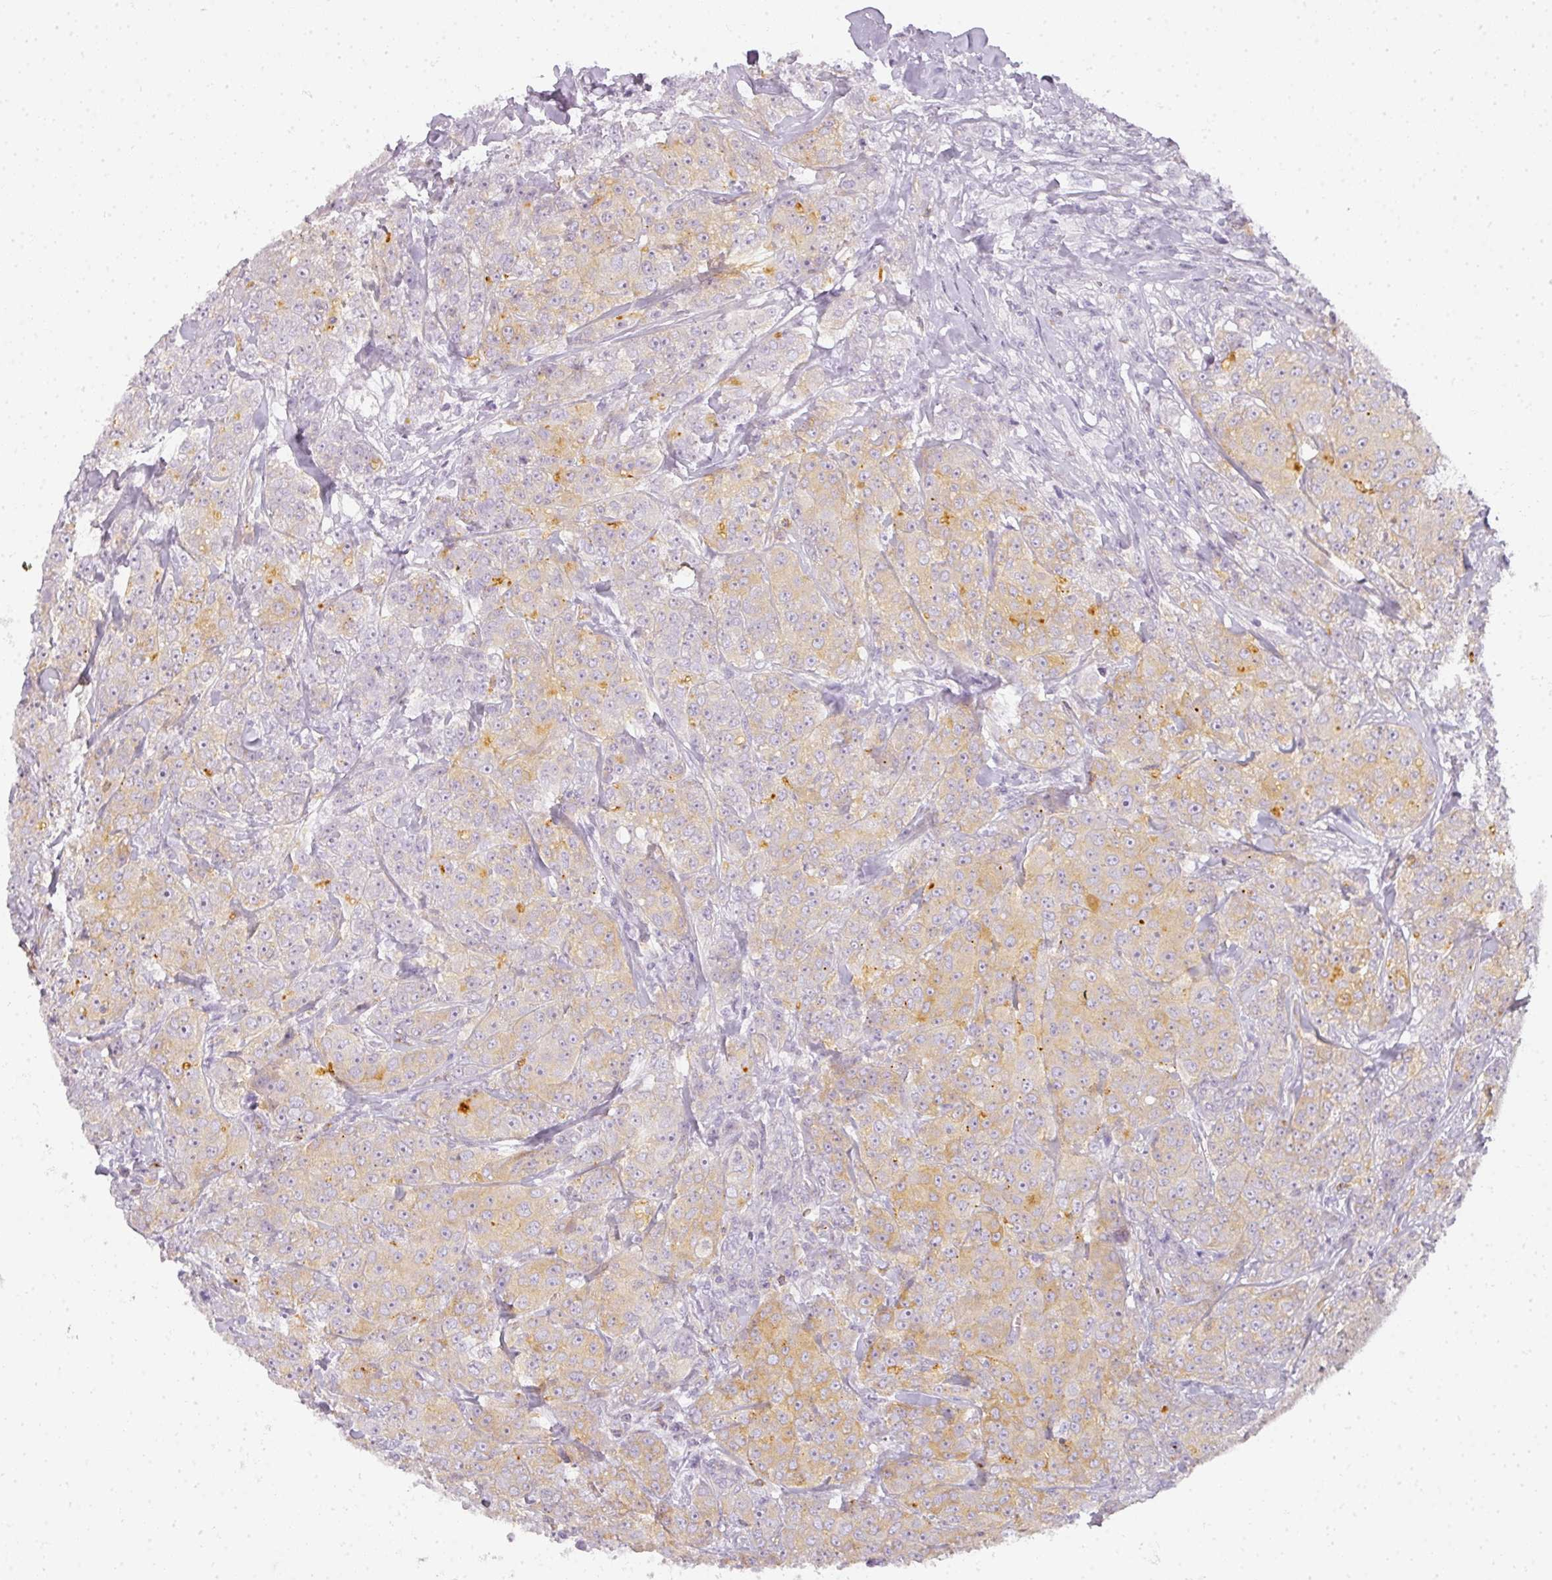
{"staining": {"intensity": "moderate", "quantity": "25%-75%", "location": "cytoplasmic/membranous"}, "tissue": "breast cancer", "cell_type": "Tumor cells", "image_type": "cancer", "snomed": [{"axis": "morphology", "description": "Duct carcinoma"}, {"axis": "topography", "description": "Breast"}], "caption": "High-power microscopy captured an immunohistochemistry photomicrograph of breast infiltrating ductal carcinoma, revealing moderate cytoplasmic/membranous staining in about 25%-75% of tumor cells. Ihc stains the protein of interest in brown and the nuclei are stained blue.", "gene": "TMEM42", "patient": {"sex": "female", "age": 43}}